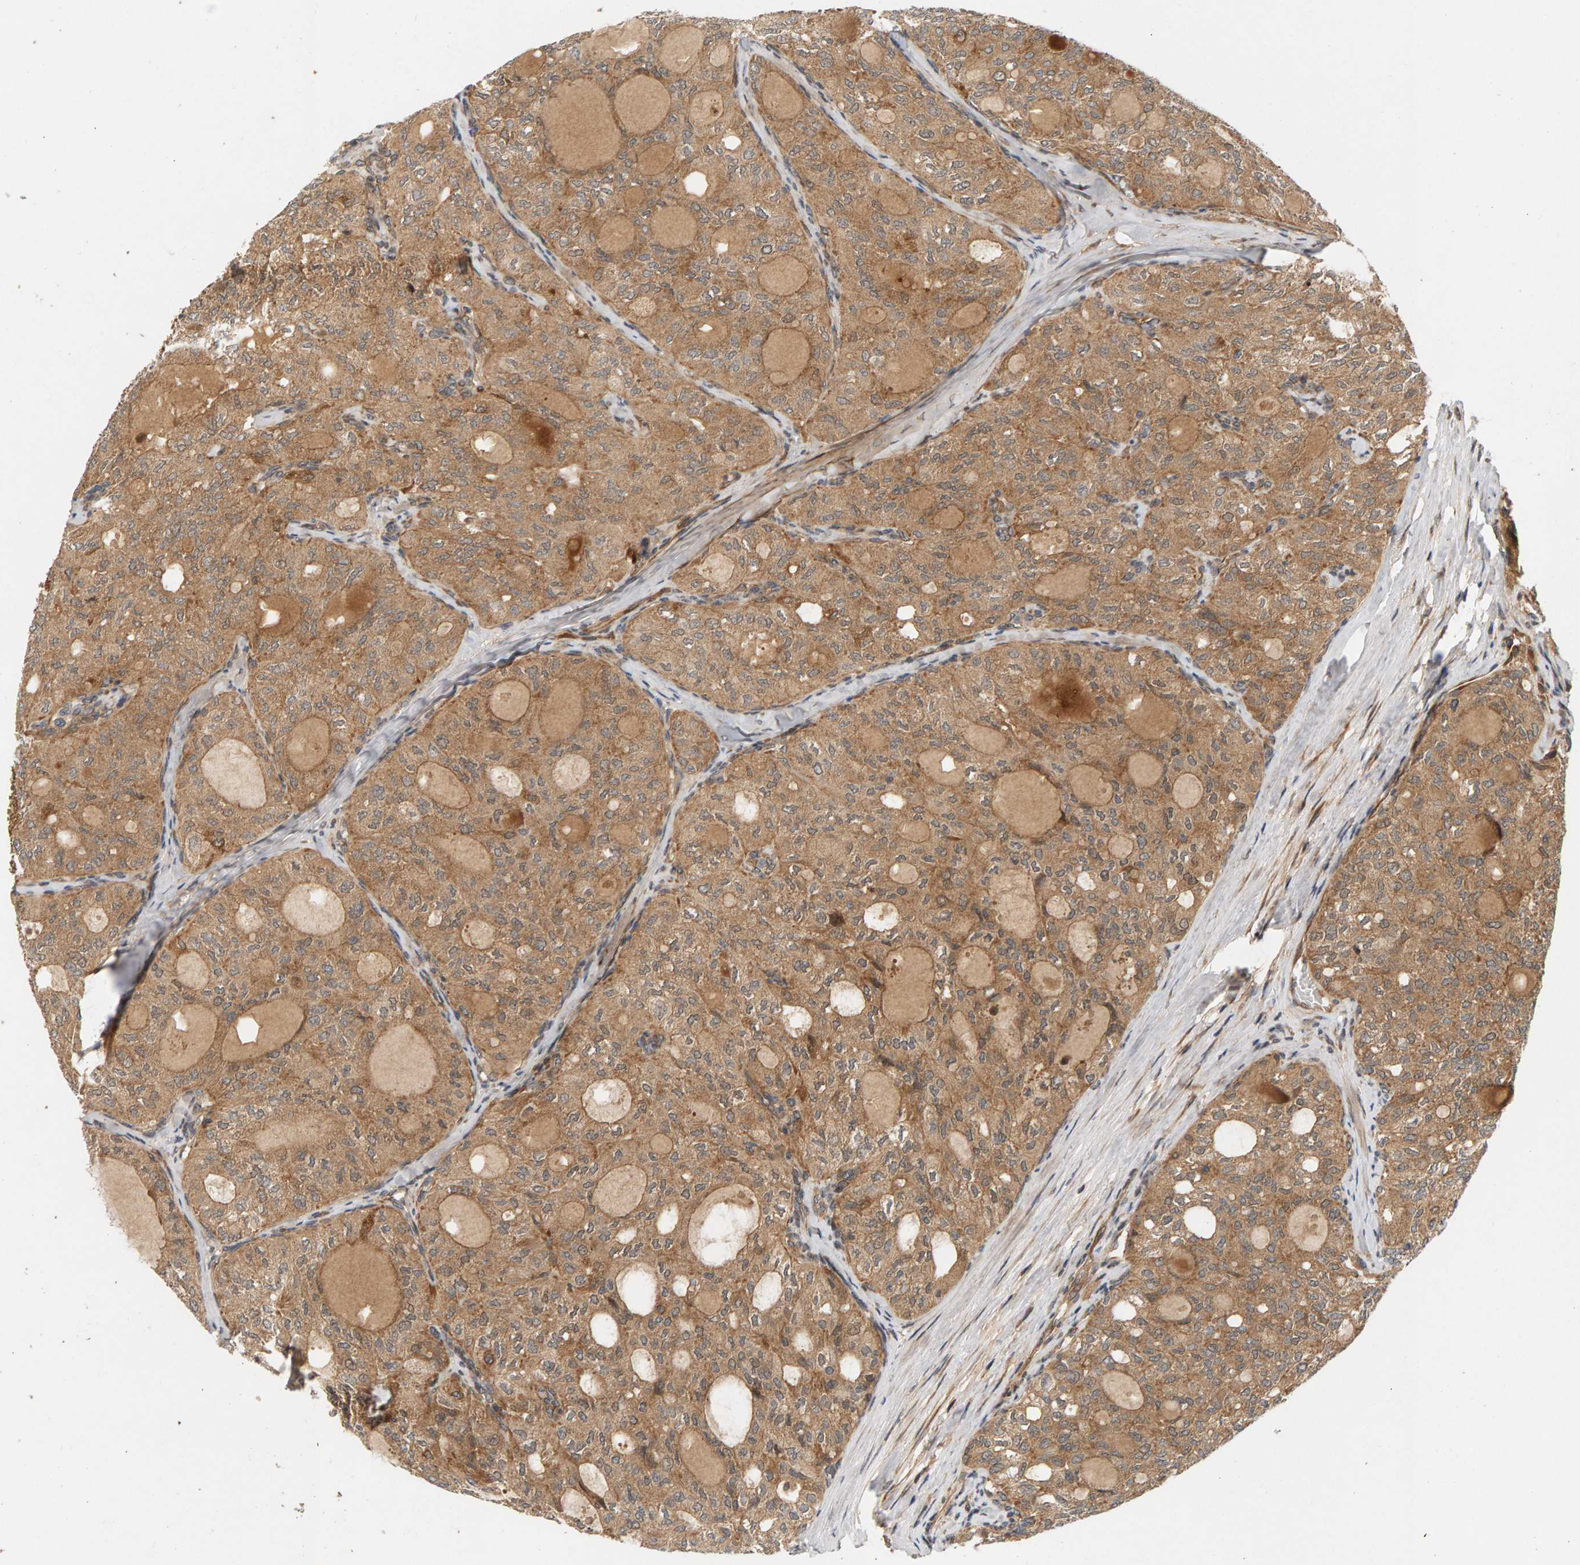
{"staining": {"intensity": "moderate", "quantity": ">75%", "location": "cytoplasmic/membranous"}, "tissue": "thyroid cancer", "cell_type": "Tumor cells", "image_type": "cancer", "snomed": [{"axis": "morphology", "description": "Follicular adenoma carcinoma, NOS"}, {"axis": "topography", "description": "Thyroid gland"}], "caption": "This is a photomicrograph of immunohistochemistry (IHC) staining of thyroid cancer (follicular adenoma carcinoma), which shows moderate staining in the cytoplasmic/membranous of tumor cells.", "gene": "BAHCC1", "patient": {"sex": "male", "age": 75}}